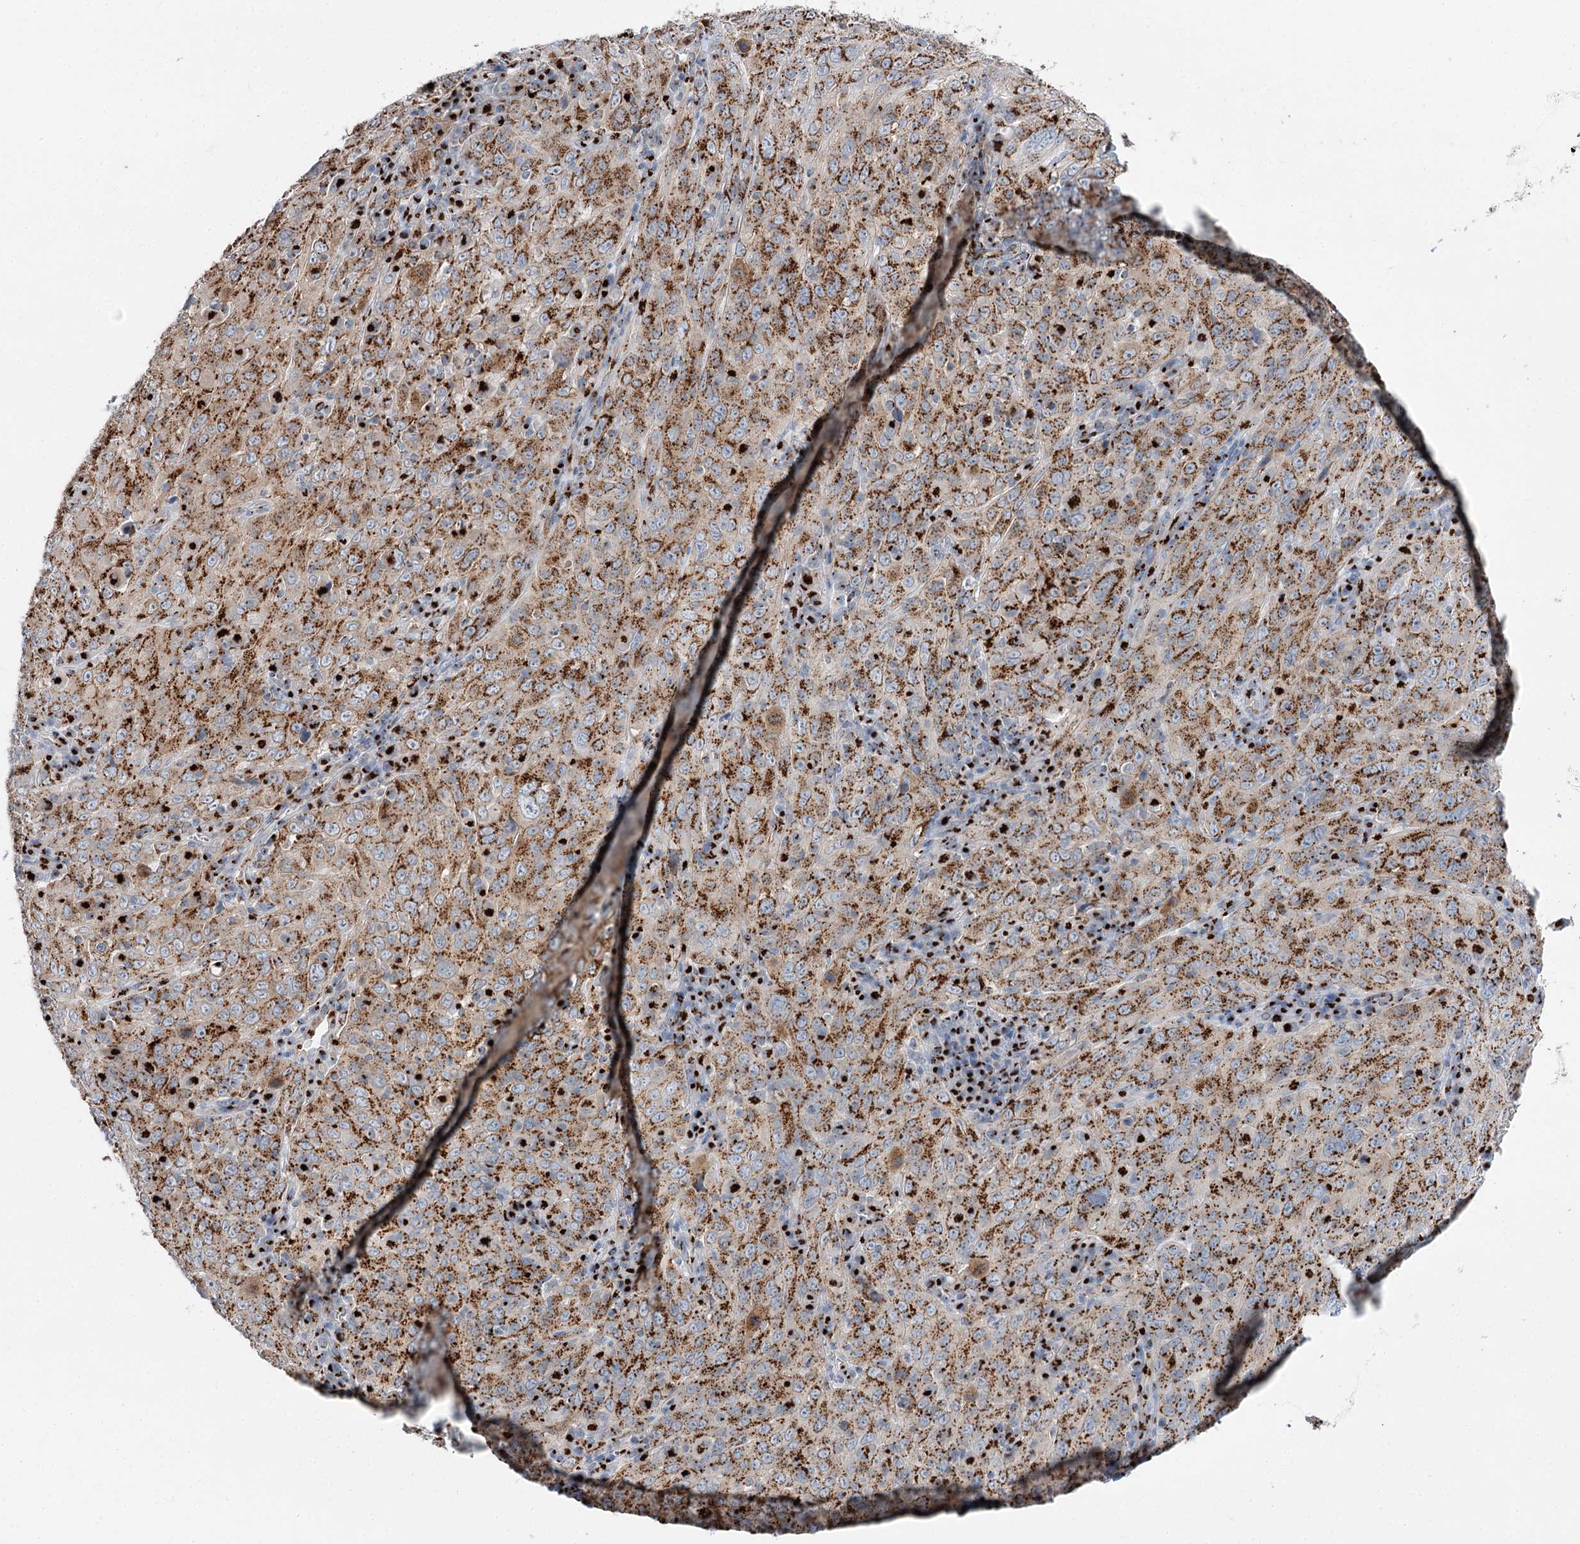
{"staining": {"intensity": "moderate", "quantity": ">75%", "location": "cytoplasmic/membranous"}, "tissue": "cervical cancer", "cell_type": "Tumor cells", "image_type": "cancer", "snomed": [{"axis": "morphology", "description": "Squamous cell carcinoma, NOS"}, {"axis": "topography", "description": "Cervix"}], "caption": "Immunohistochemistry of cervical cancer (squamous cell carcinoma) displays medium levels of moderate cytoplasmic/membranous positivity in approximately >75% of tumor cells.", "gene": "TMEM165", "patient": {"sex": "female", "age": 46}}